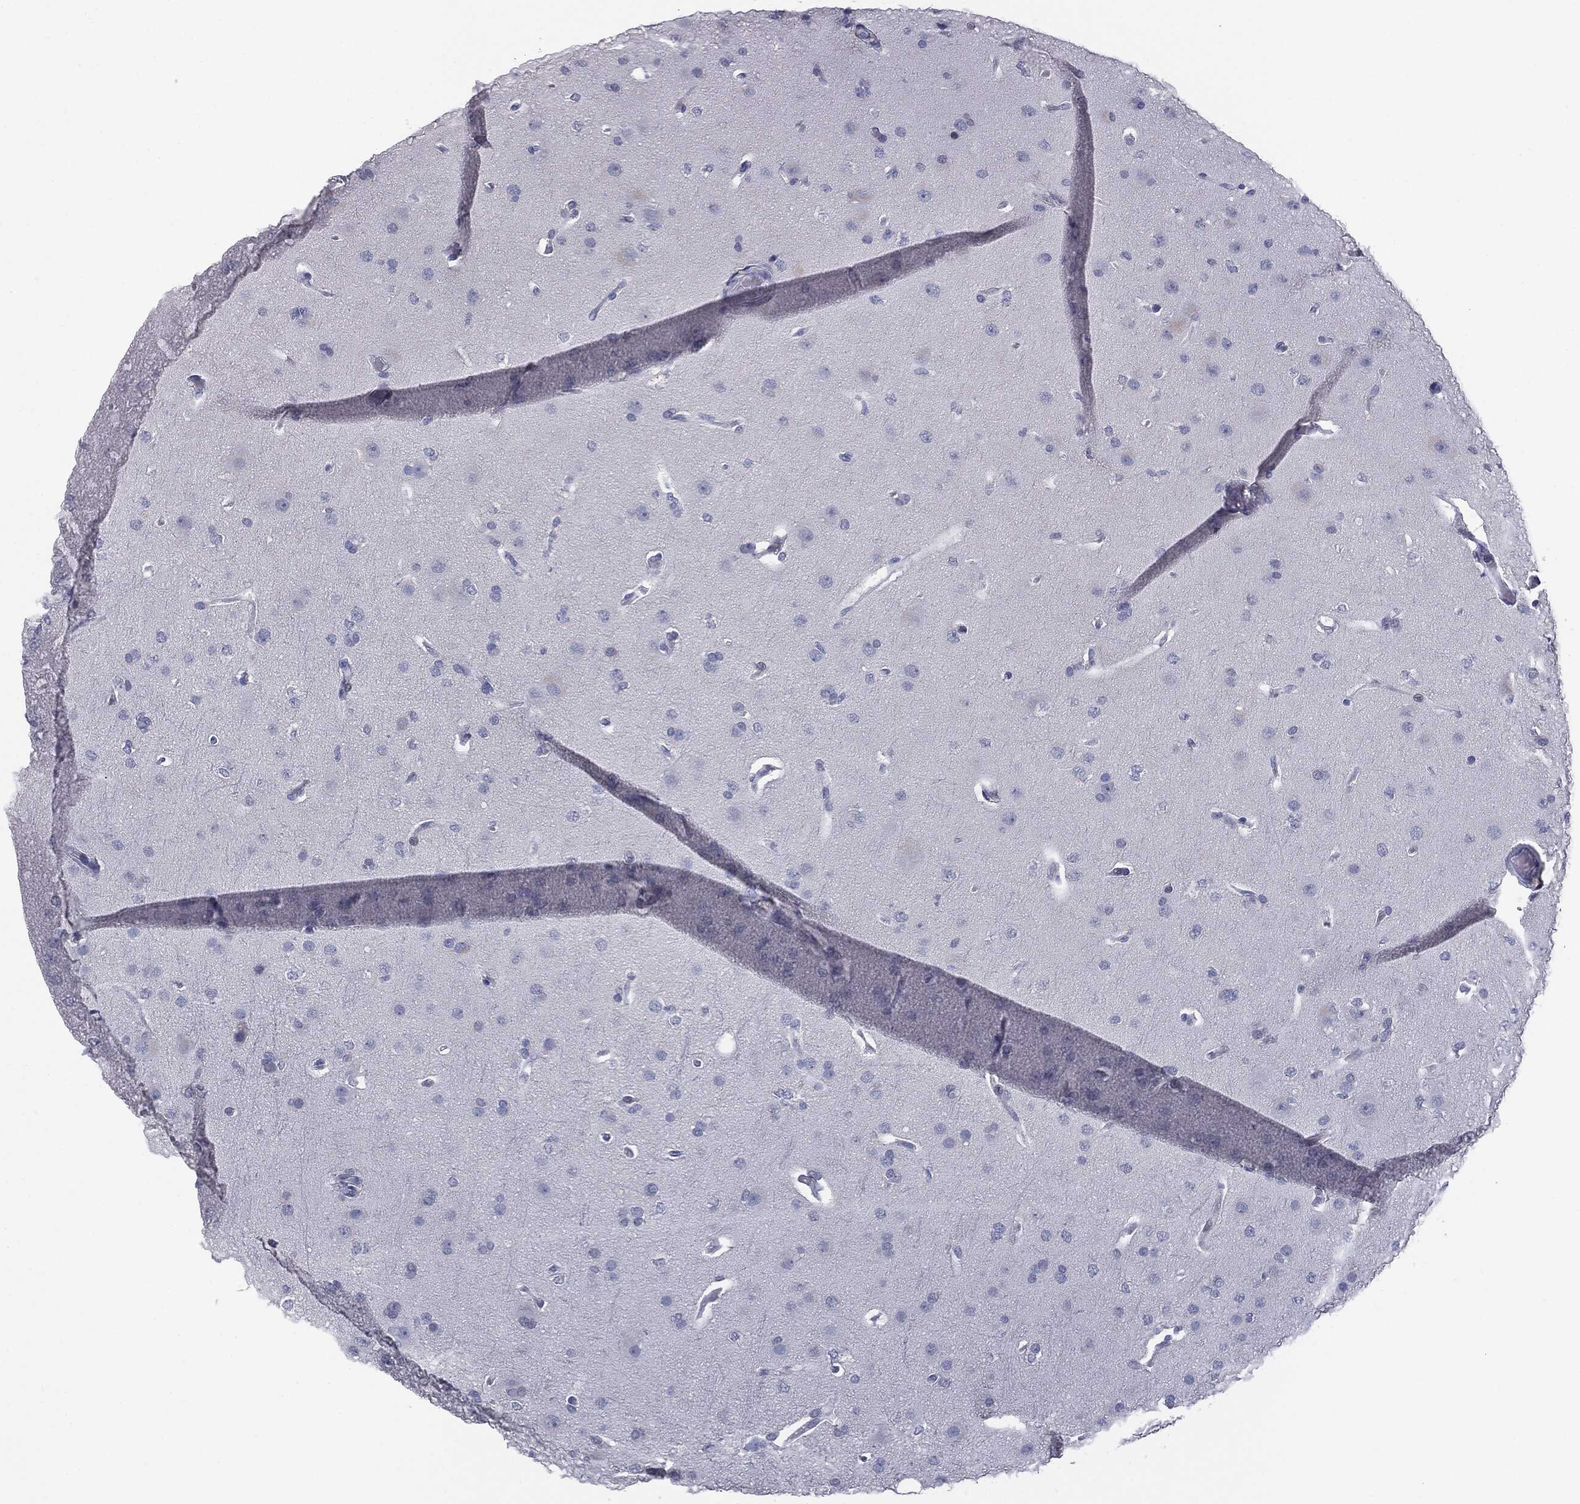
{"staining": {"intensity": "negative", "quantity": "none", "location": "none"}, "tissue": "glioma", "cell_type": "Tumor cells", "image_type": "cancer", "snomed": [{"axis": "morphology", "description": "Glioma, malignant, Low grade"}, {"axis": "topography", "description": "Brain"}], "caption": "Tumor cells are negative for brown protein staining in malignant glioma (low-grade).", "gene": "MUC1", "patient": {"sex": "male", "age": 41}}